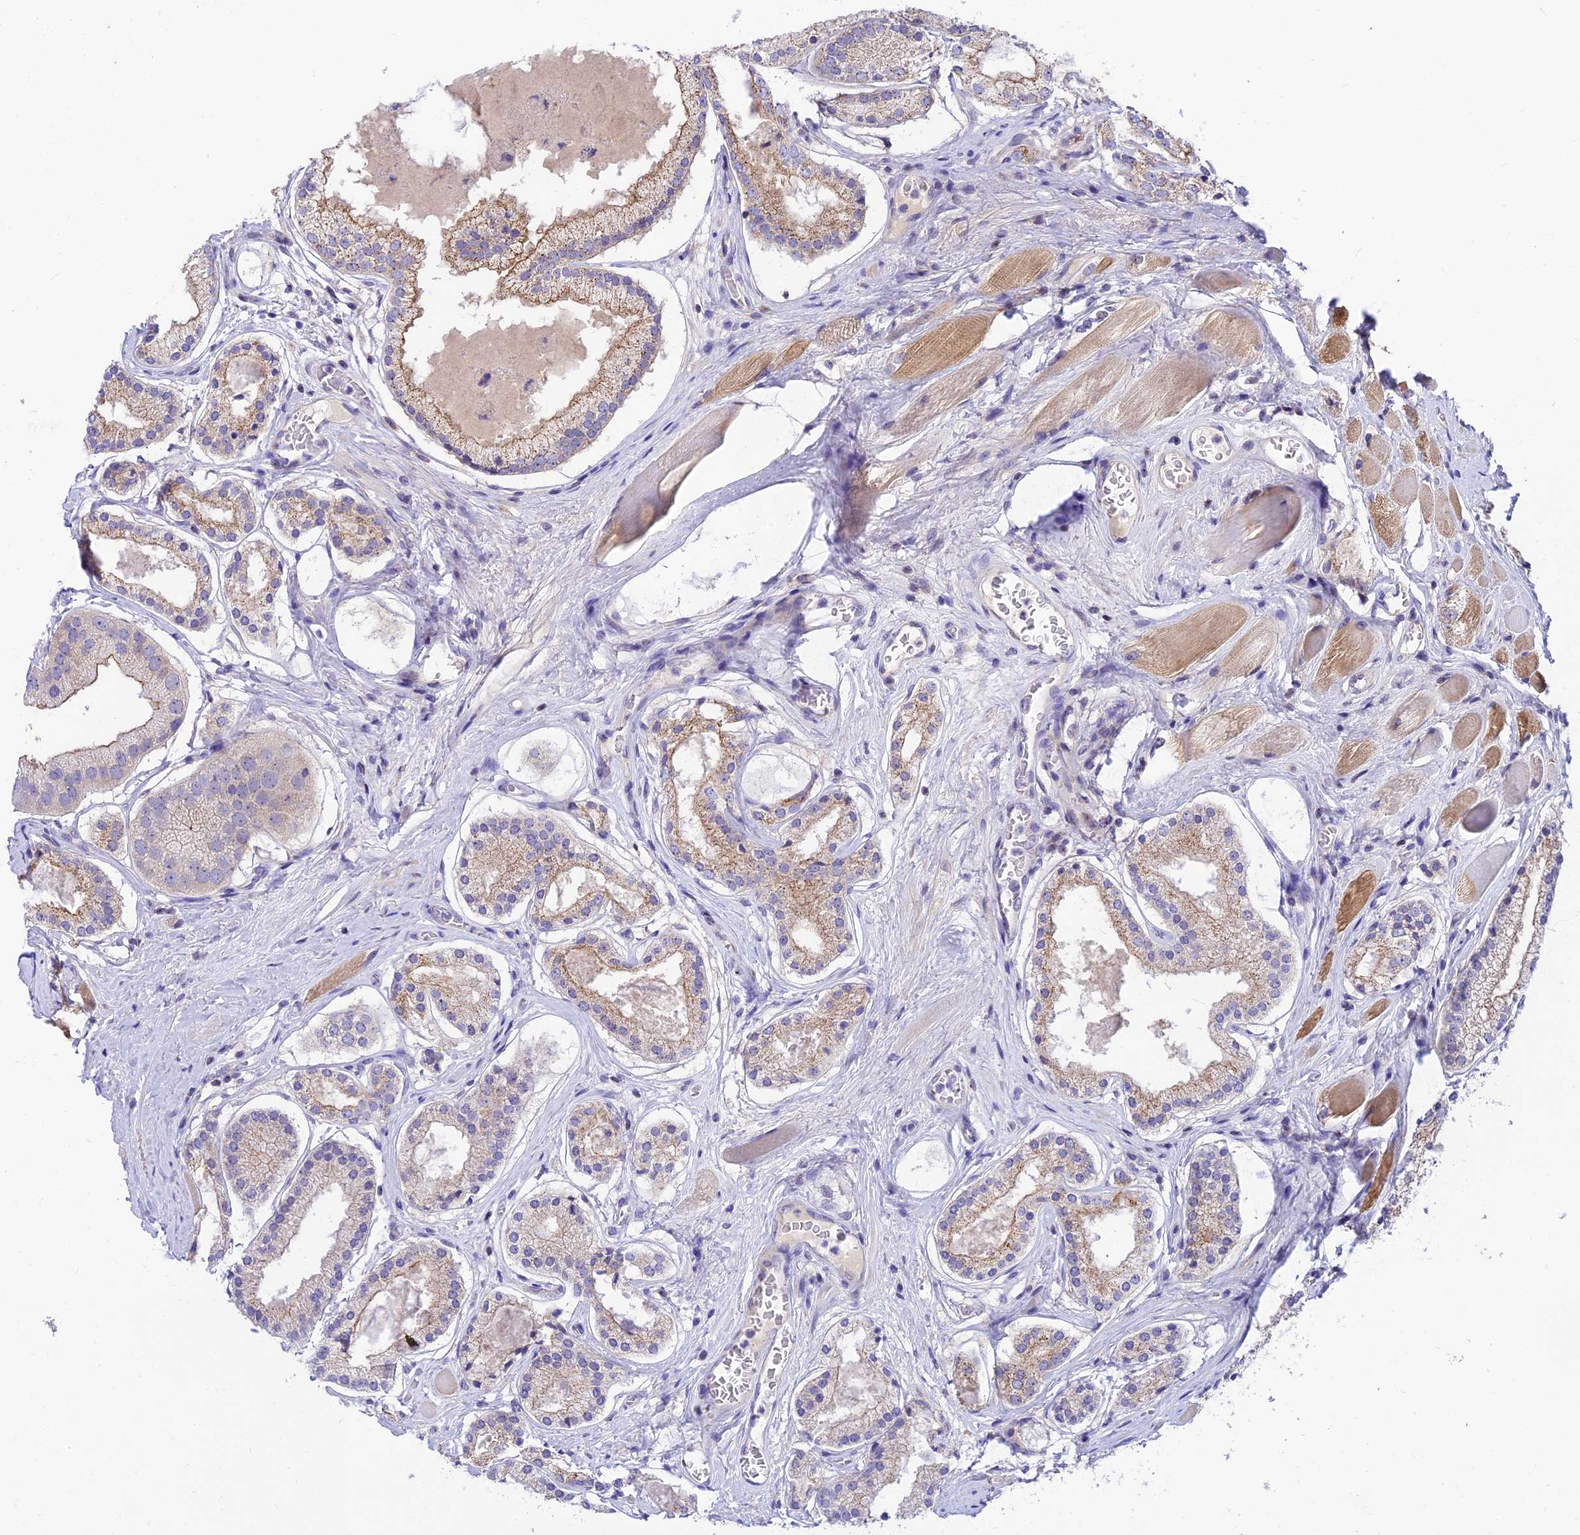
{"staining": {"intensity": "moderate", "quantity": "<25%", "location": "cytoplasmic/membranous"}, "tissue": "prostate cancer", "cell_type": "Tumor cells", "image_type": "cancer", "snomed": [{"axis": "morphology", "description": "Adenocarcinoma, High grade"}, {"axis": "topography", "description": "Prostate"}], "caption": "Approximately <25% of tumor cells in human prostate cancer show moderate cytoplasmic/membranous protein staining as visualized by brown immunohistochemical staining.", "gene": "C6orf132", "patient": {"sex": "male", "age": 67}}